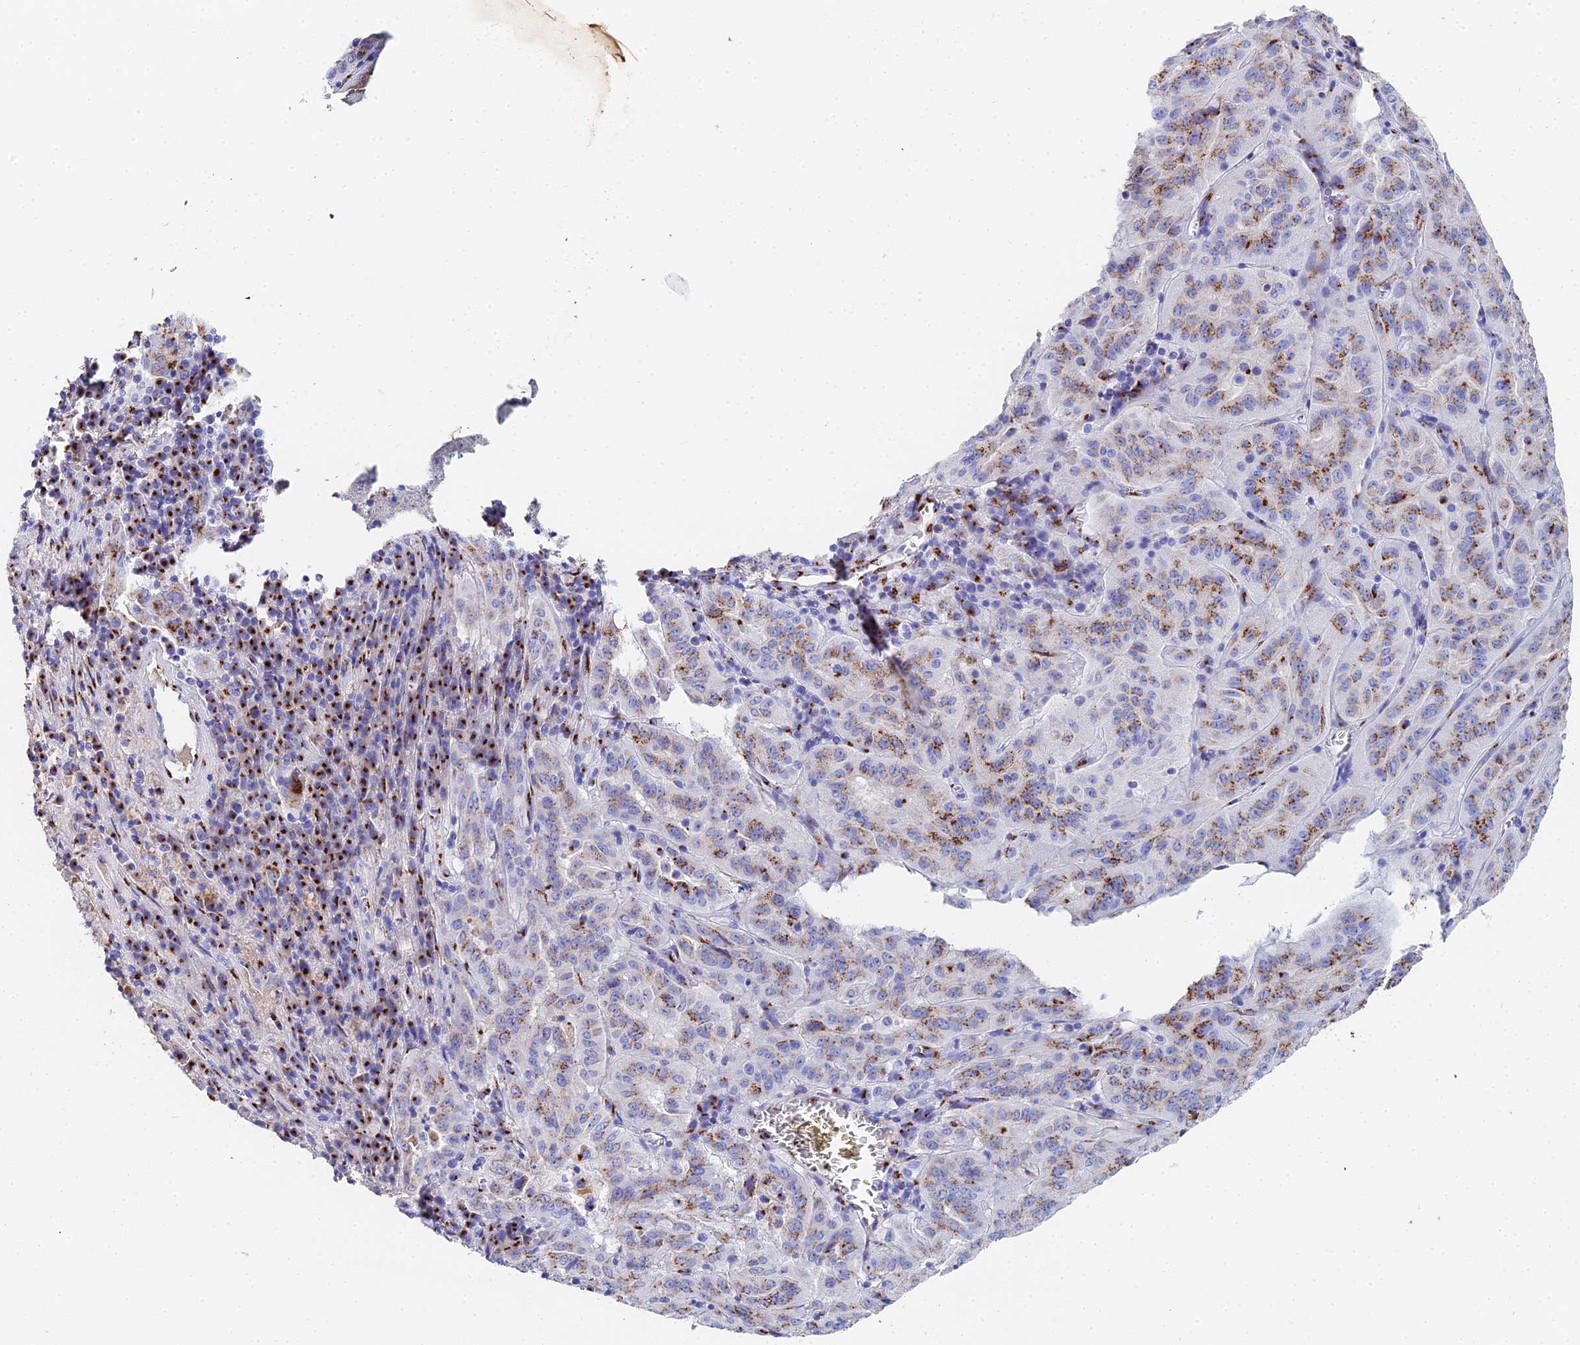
{"staining": {"intensity": "moderate", "quantity": ">75%", "location": "cytoplasmic/membranous"}, "tissue": "pancreatic cancer", "cell_type": "Tumor cells", "image_type": "cancer", "snomed": [{"axis": "morphology", "description": "Adenocarcinoma, NOS"}, {"axis": "topography", "description": "Pancreas"}], "caption": "Pancreatic adenocarcinoma stained for a protein (brown) exhibits moderate cytoplasmic/membranous positive staining in approximately >75% of tumor cells.", "gene": "ENSG00000268674", "patient": {"sex": "male", "age": 63}}